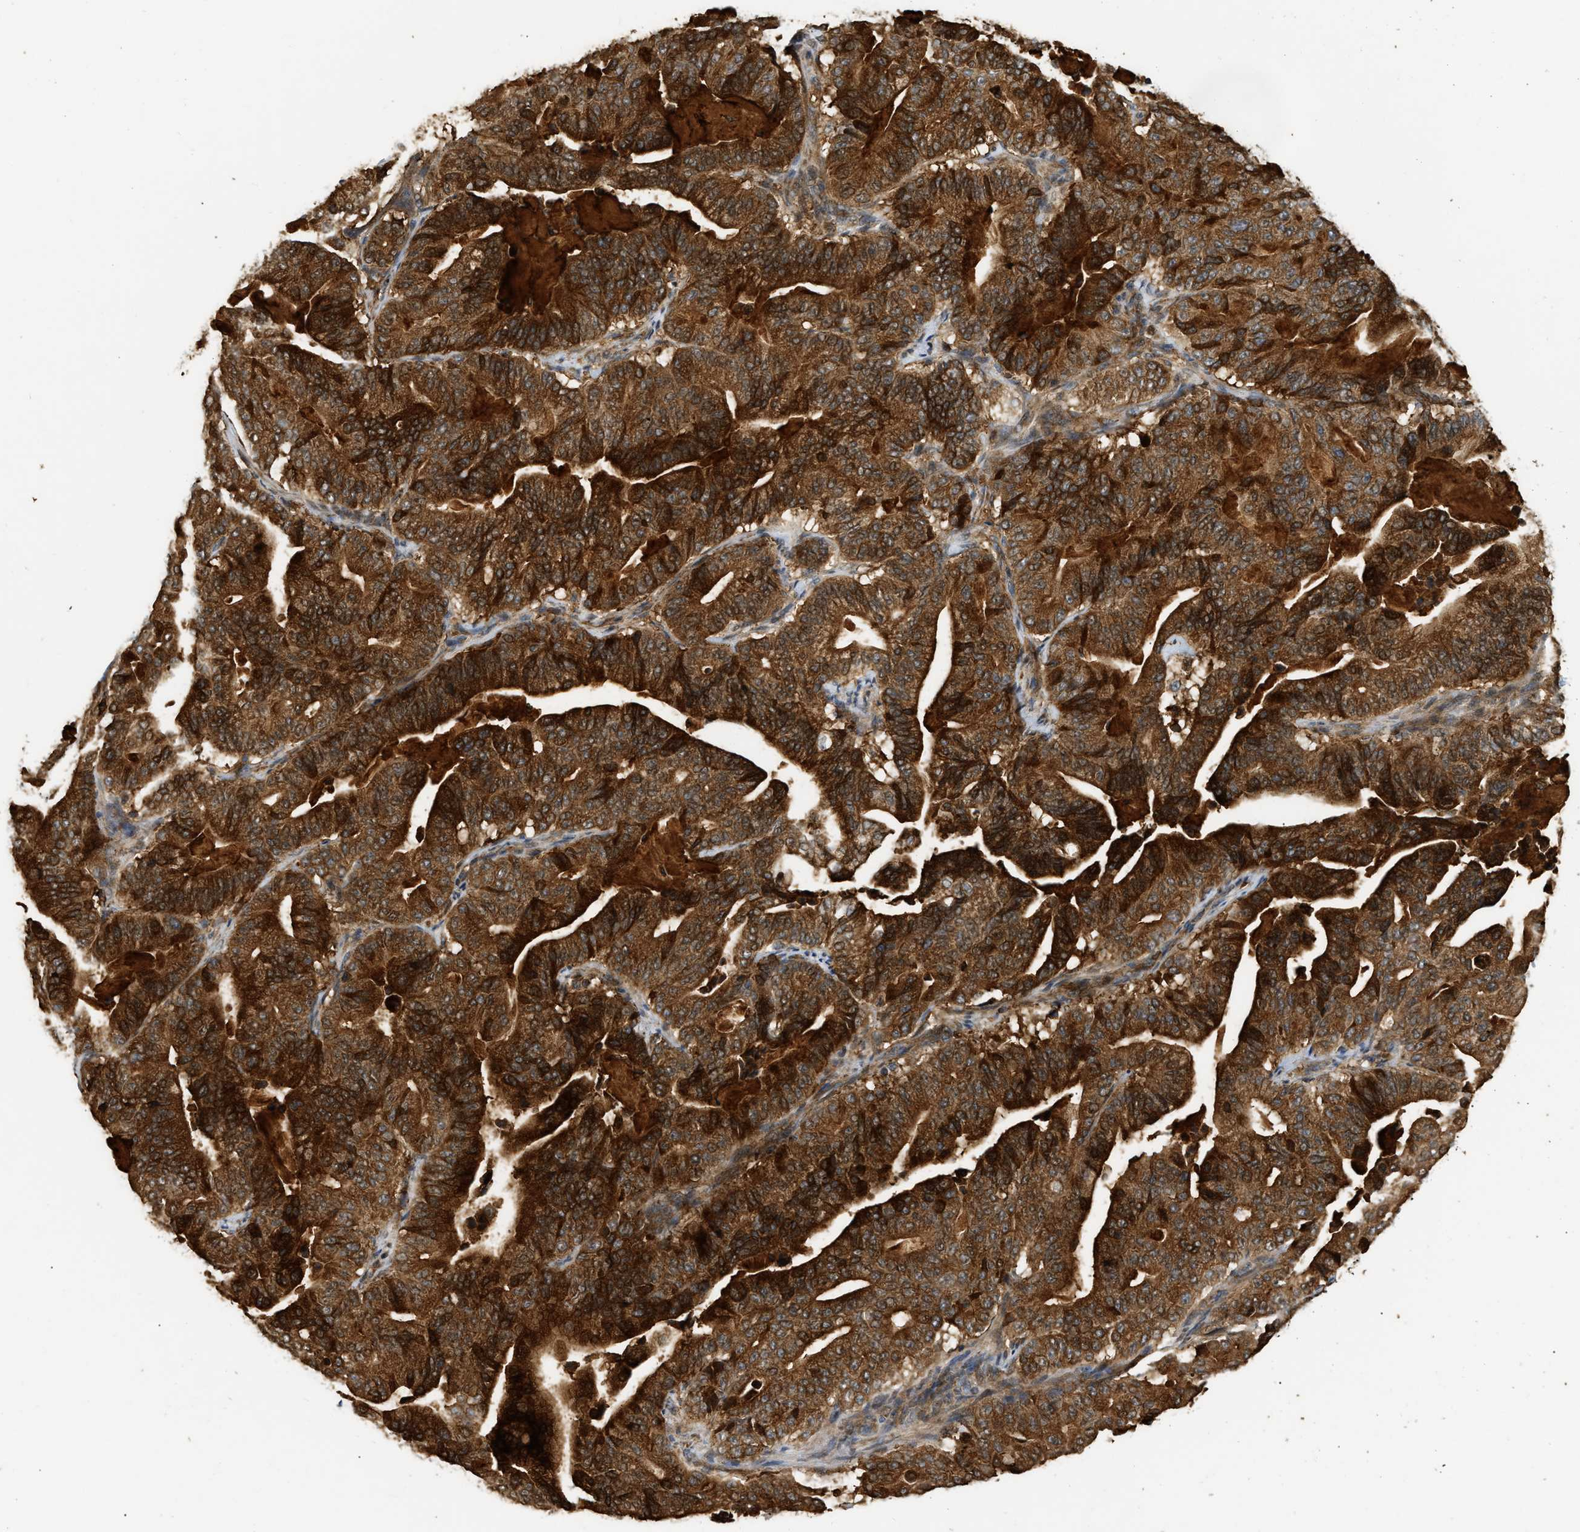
{"staining": {"intensity": "strong", "quantity": ">75%", "location": "cytoplasmic/membranous"}, "tissue": "pancreatic cancer", "cell_type": "Tumor cells", "image_type": "cancer", "snomed": [{"axis": "morphology", "description": "Adenocarcinoma, NOS"}, {"axis": "topography", "description": "Pancreas"}], "caption": "Tumor cells show high levels of strong cytoplasmic/membranous expression in about >75% of cells in human adenocarcinoma (pancreatic).", "gene": "EXTL2", "patient": {"sex": "male", "age": 63}}